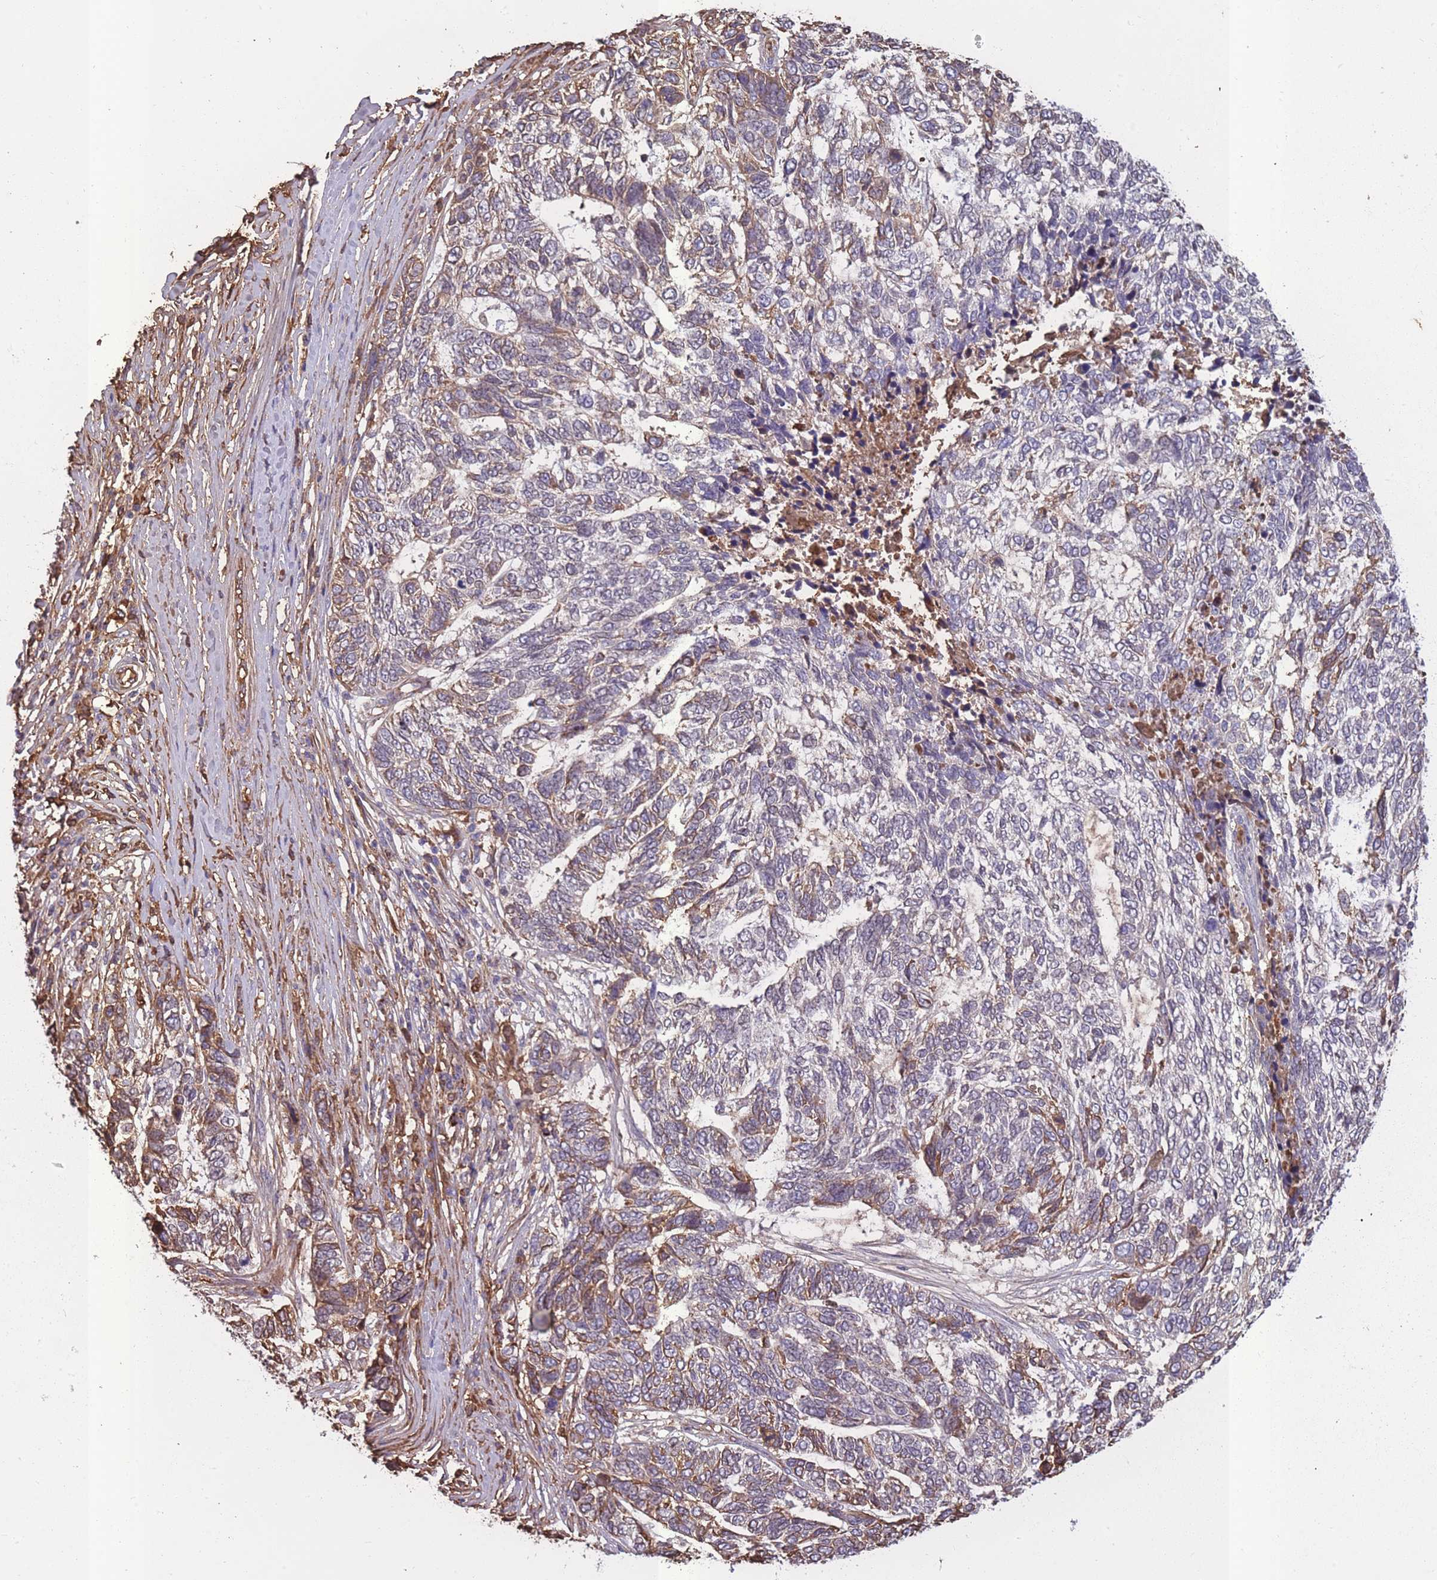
{"staining": {"intensity": "weak", "quantity": "25%-75%", "location": "cytoplasmic/membranous"}, "tissue": "skin cancer", "cell_type": "Tumor cells", "image_type": "cancer", "snomed": [{"axis": "morphology", "description": "Basal cell carcinoma"}, {"axis": "topography", "description": "Skin"}], "caption": "Skin basal cell carcinoma stained with a brown dye exhibits weak cytoplasmic/membranous positive expression in about 25%-75% of tumor cells.", "gene": "KAT2A", "patient": {"sex": "female", "age": 65}}